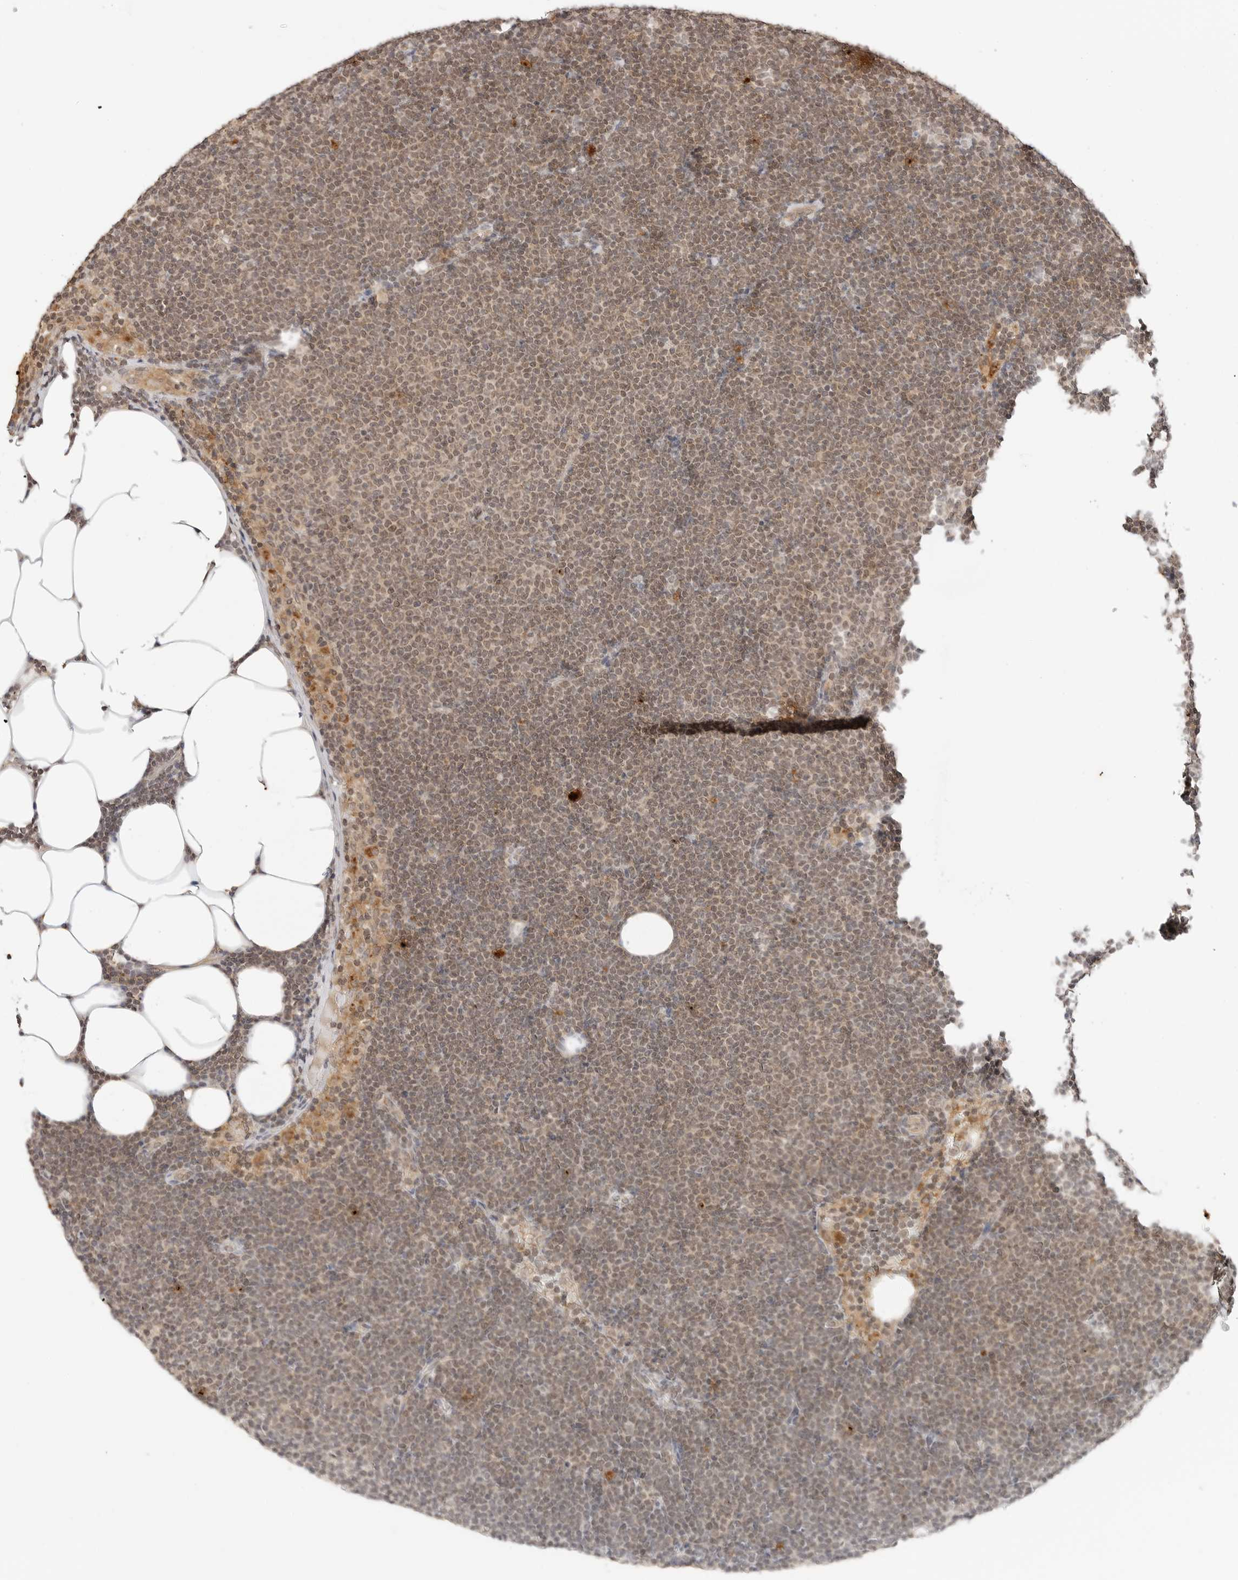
{"staining": {"intensity": "weak", "quantity": ">75%", "location": "cytoplasmic/membranous,nuclear"}, "tissue": "lymphoma", "cell_type": "Tumor cells", "image_type": "cancer", "snomed": [{"axis": "morphology", "description": "Malignant lymphoma, non-Hodgkin's type, Low grade"}, {"axis": "topography", "description": "Lymph node"}], "caption": "Low-grade malignant lymphoma, non-Hodgkin's type stained with a protein marker reveals weak staining in tumor cells.", "gene": "GPR34", "patient": {"sex": "female", "age": 53}}